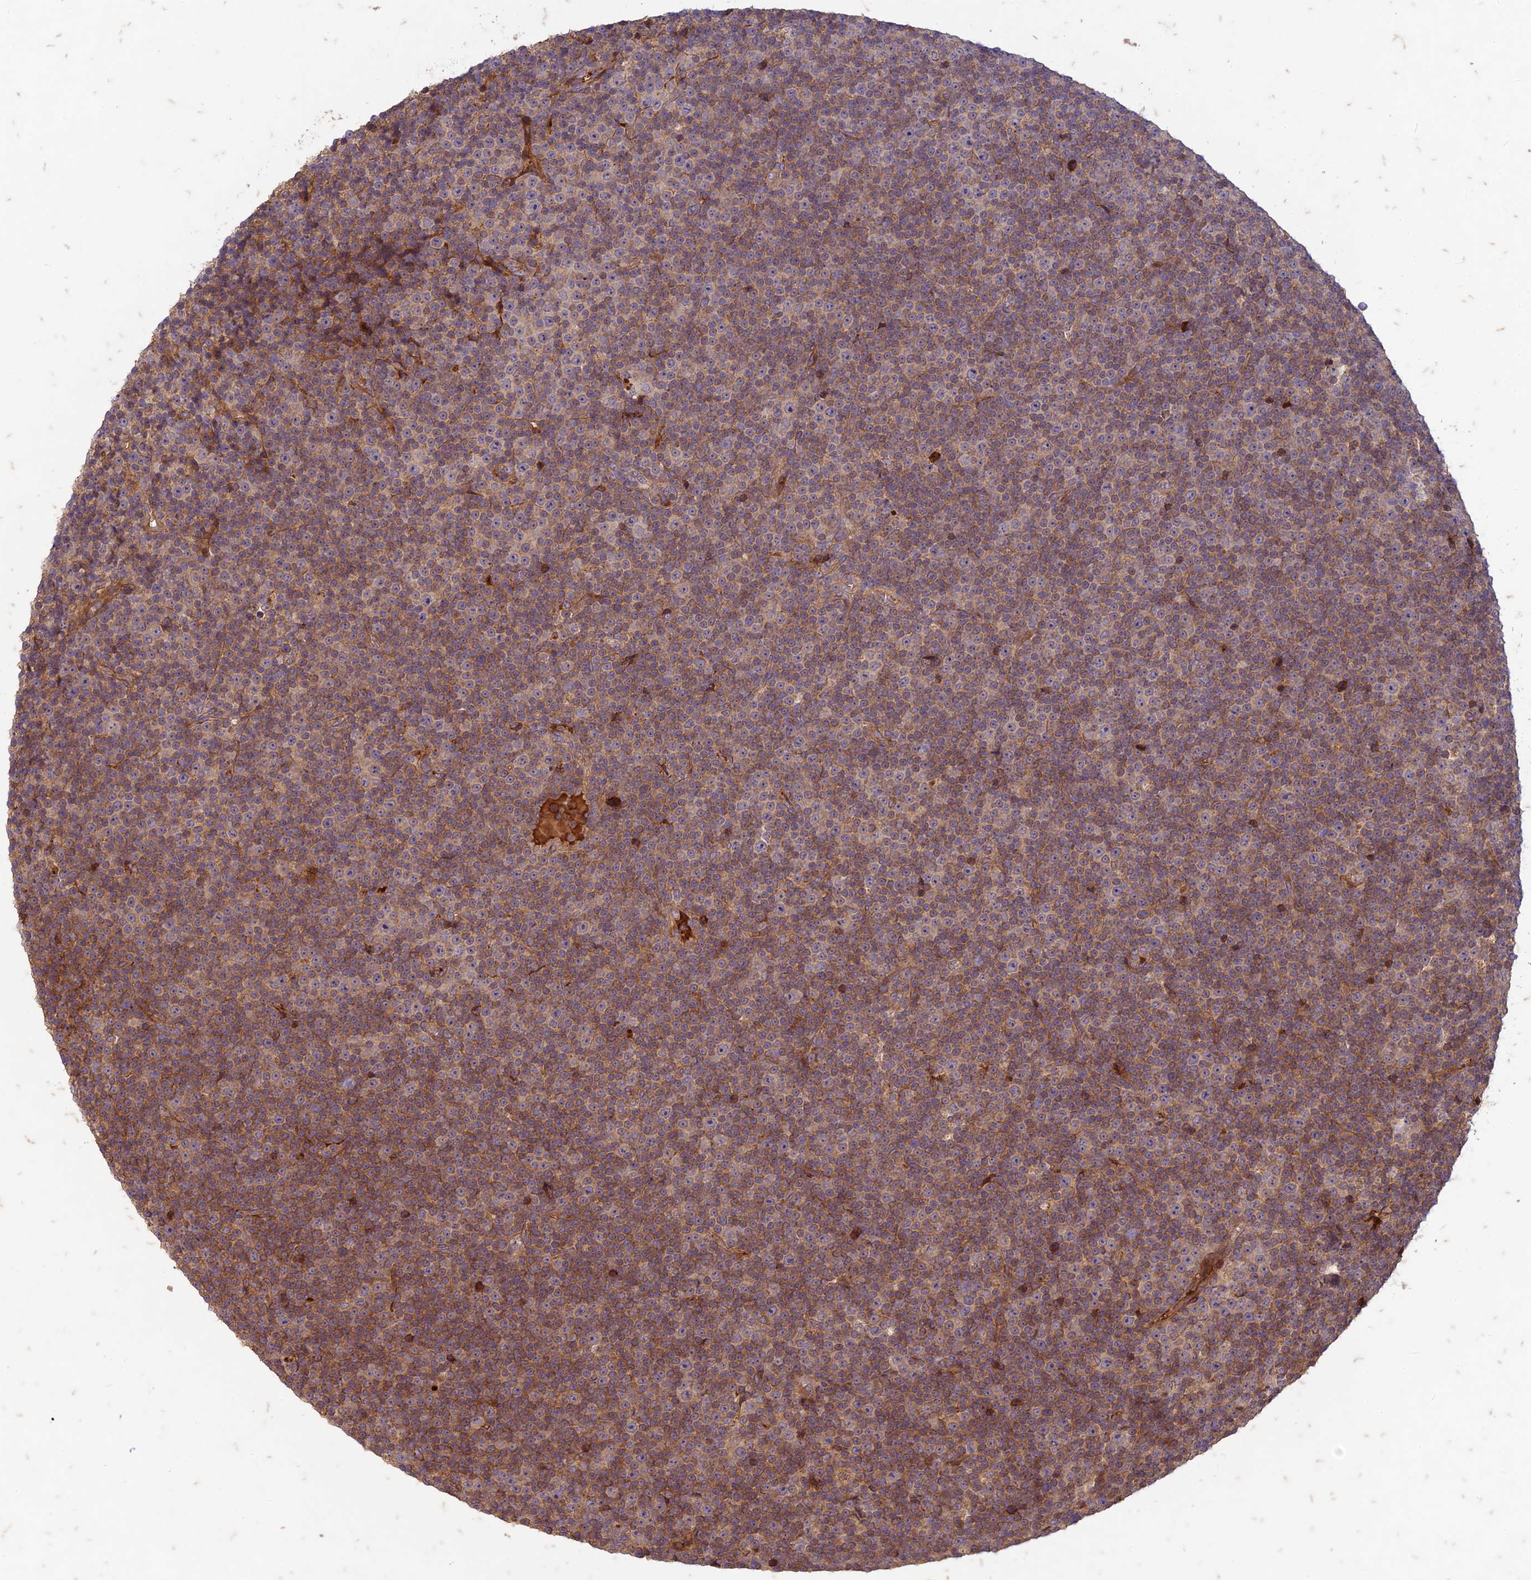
{"staining": {"intensity": "moderate", "quantity": "25%-75%", "location": "cytoplasmic/membranous"}, "tissue": "lymphoma", "cell_type": "Tumor cells", "image_type": "cancer", "snomed": [{"axis": "morphology", "description": "Malignant lymphoma, non-Hodgkin's type, Low grade"}, {"axis": "topography", "description": "Lymph node"}], "caption": "A brown stain labels moderate cytoplasmic/membranous expression of a protein in malignant lymphoma, non-Hodgkin's type (low-grade) tumor cells.", "gene": "TCF25", "patient": {"sex": "female", "age": 67}}